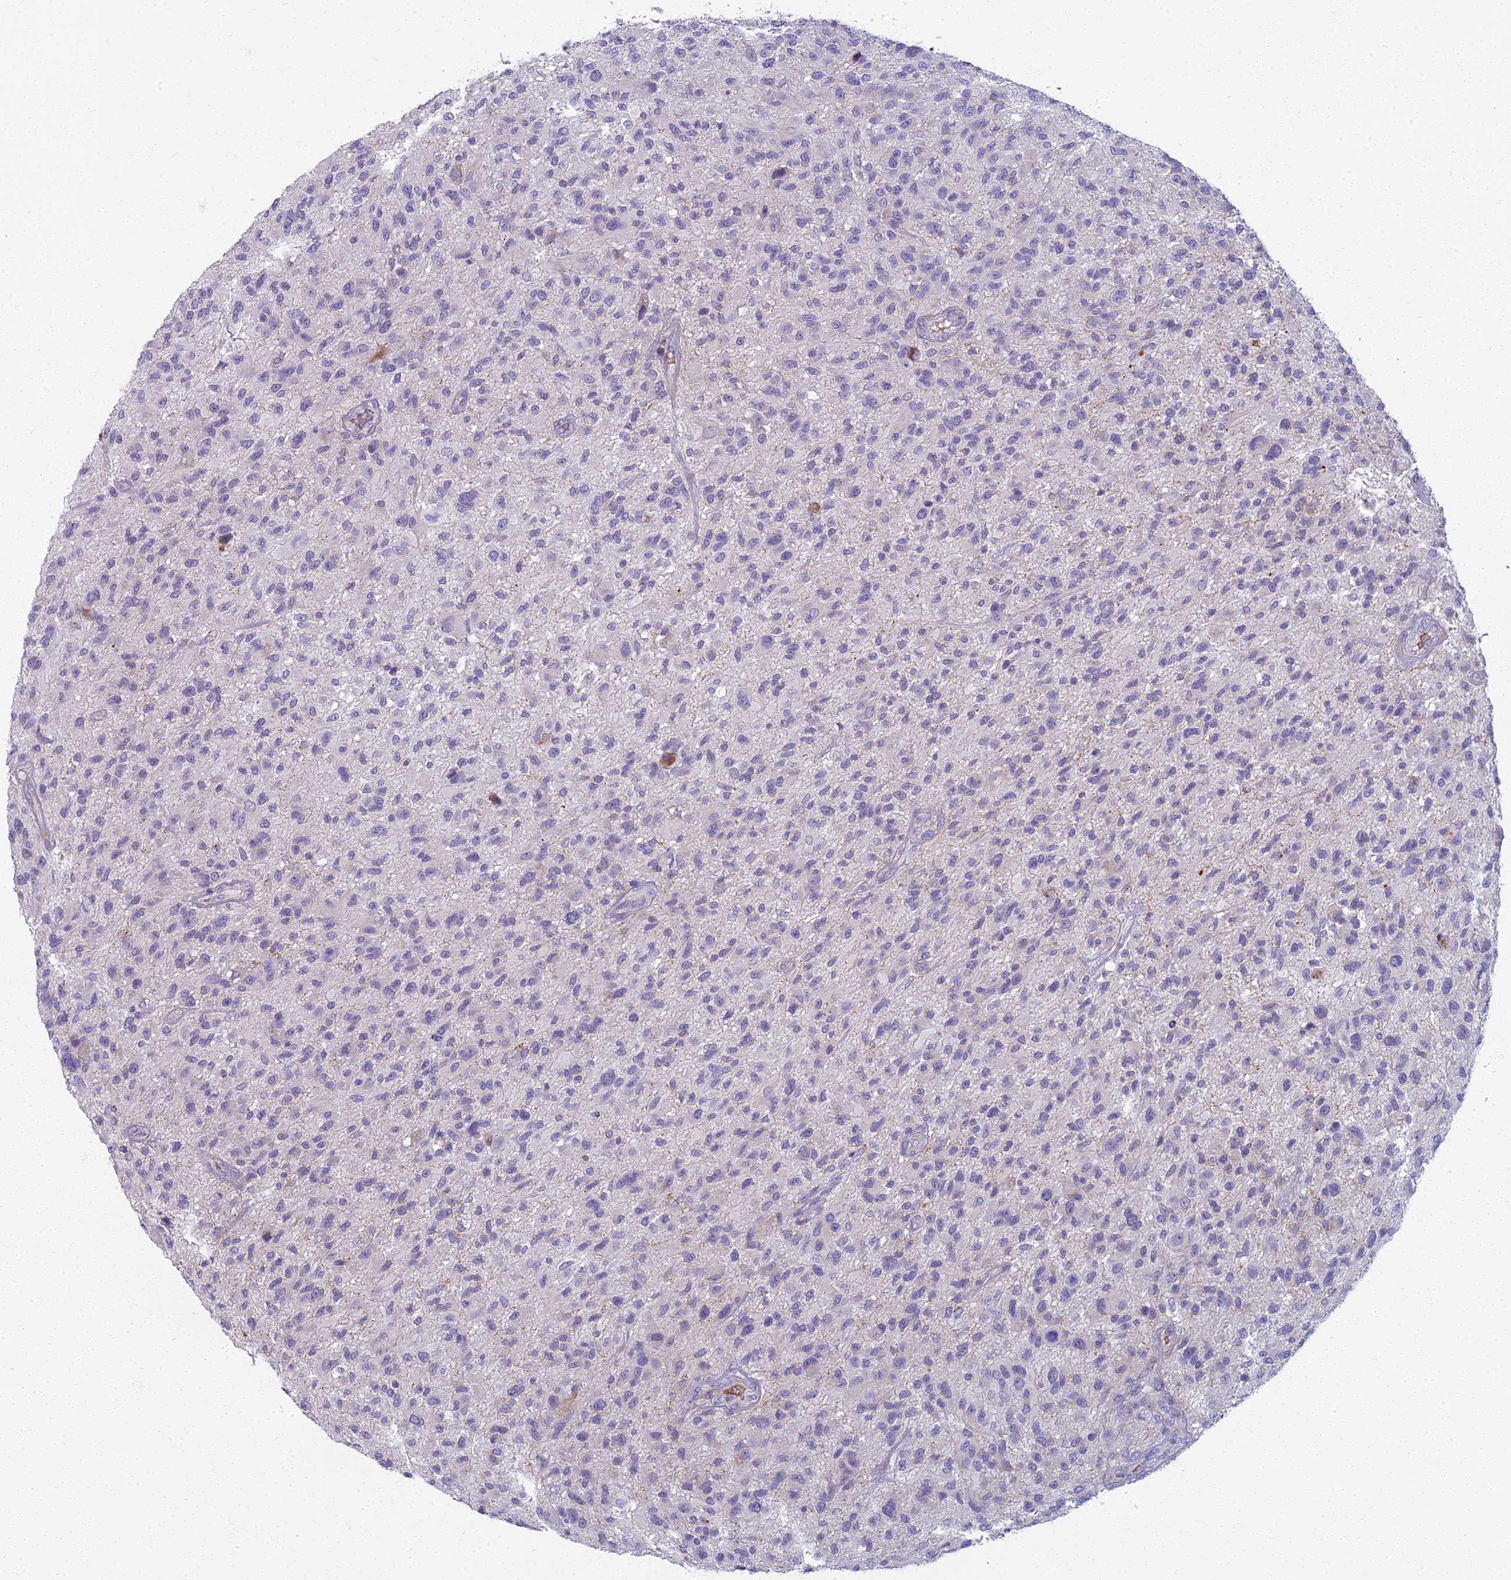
{"staining": {"intensity": "negative", "quantity": "none", "location": "none"}, "tissue": "glioma", "cell_type": "Tumor cells", "image_type": "cancer", "snomed": [{"axis": "morphology", "description": "Glioma, malignant, High grade"}, {"axis": "topography", "description": "Brain"}], "caption": "The image reveals no significant staining in tumor cells of glioma. (DAB immunohistochemistry (IHC), high magnification).", "gene": "ARL15", "patient": {"sex": "male", "age": 47}}